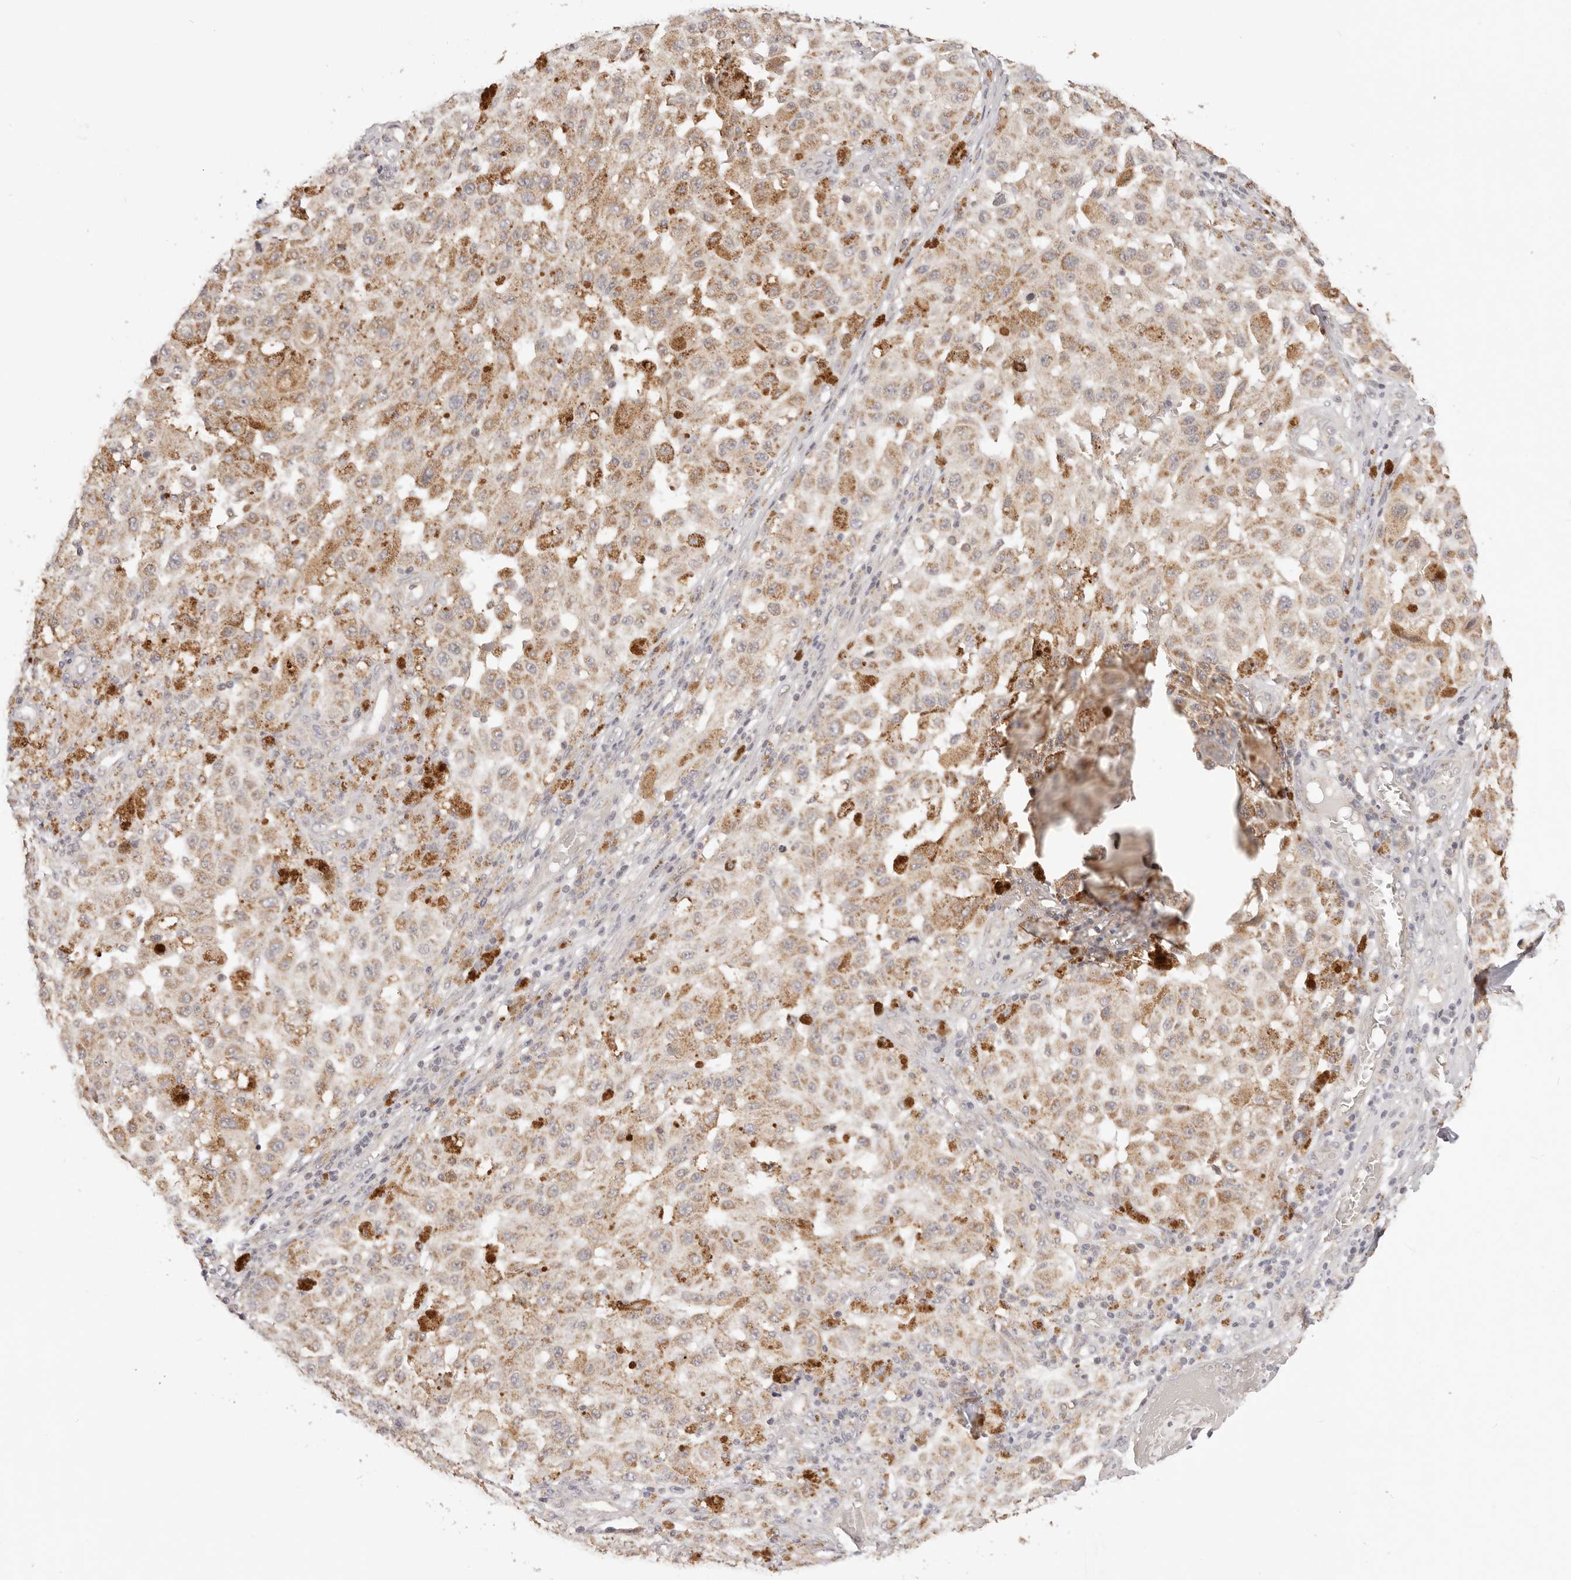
{"staining": {"intensity": "moderate", "quantity": ">75%", "location": "cytoplasmic/membranous"}, "tissue": "melanoma", "cell_type": "Tumor cells", "image_type": "cancer", "snomed": [{"axis": "morphology", "description": "Malignant melanoma, NOS"}, {"axis": "topography", "description": "Skin"}], "caption": "Immunohistochemistry (IHC) histopathology image of neoplastic tissue: human malignant melanoma stained using IHC exhibits medium levels of moderate protein expression localized specifically in the cytoplasmic/membranous of tumor cells, appearing as a cytoplasmic/membranous brown color.", "gene": "KCMF1", "patient": {"sex": "female", "age": 64}}